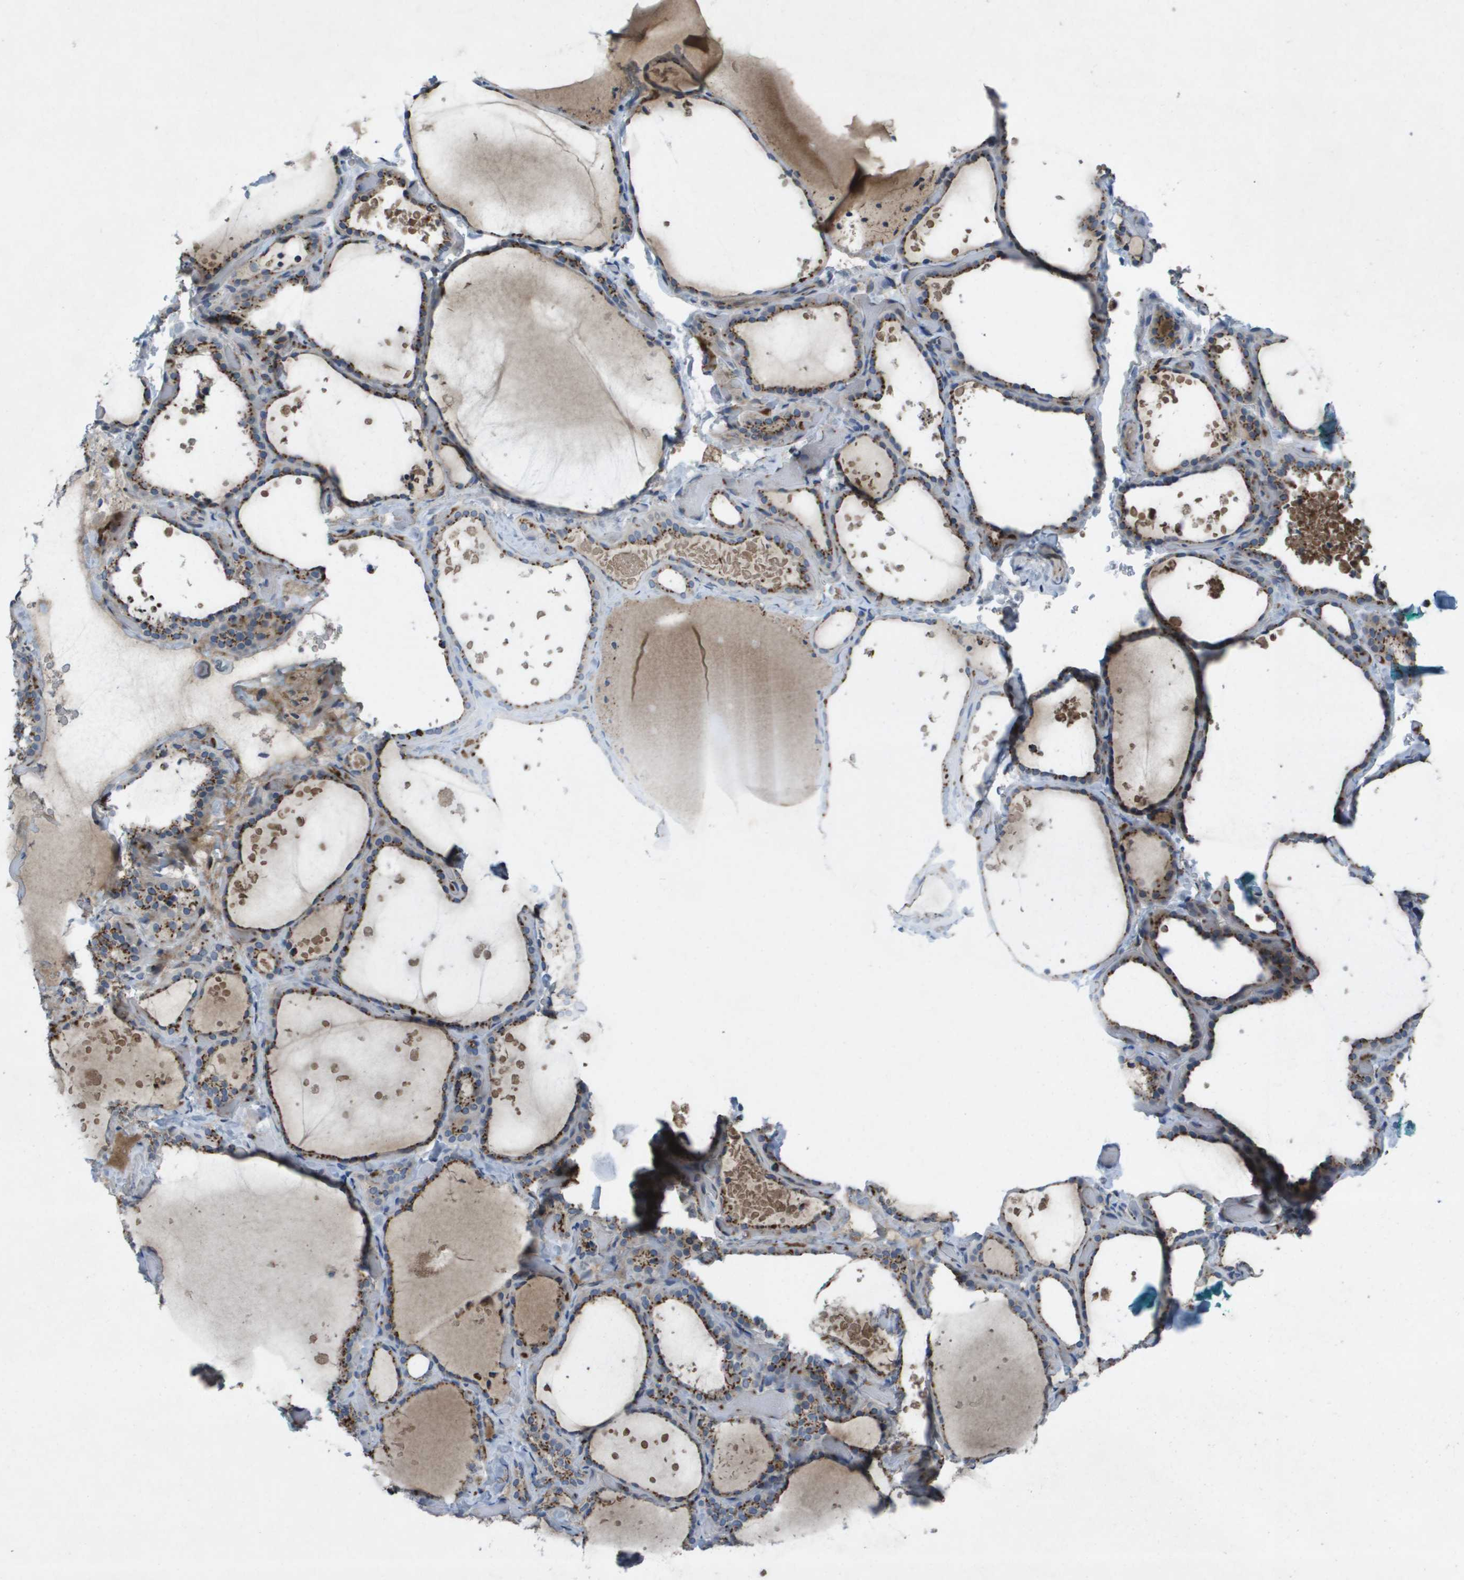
{"staining": {"intensity": "strong", "quantity": ">75%", "location": "cytoplasmic/membranous"}, "tissue": "thyroid gland", "cell_type": "Glandular cells", "image_type": "normal", "snomed": [{"axis": "morphology", "description": "Normal tissue, NOS"}, {"axis": "topography", "description": "Thyroid gland"}], "caption": "Human thyroid gland stained with a brown dye demonstrates strong cytoplasmic/membranous positive expression in about >75% of glandular cells.", "gene": "QSOX2", "patient": {"sex": "female", "age": 44}}